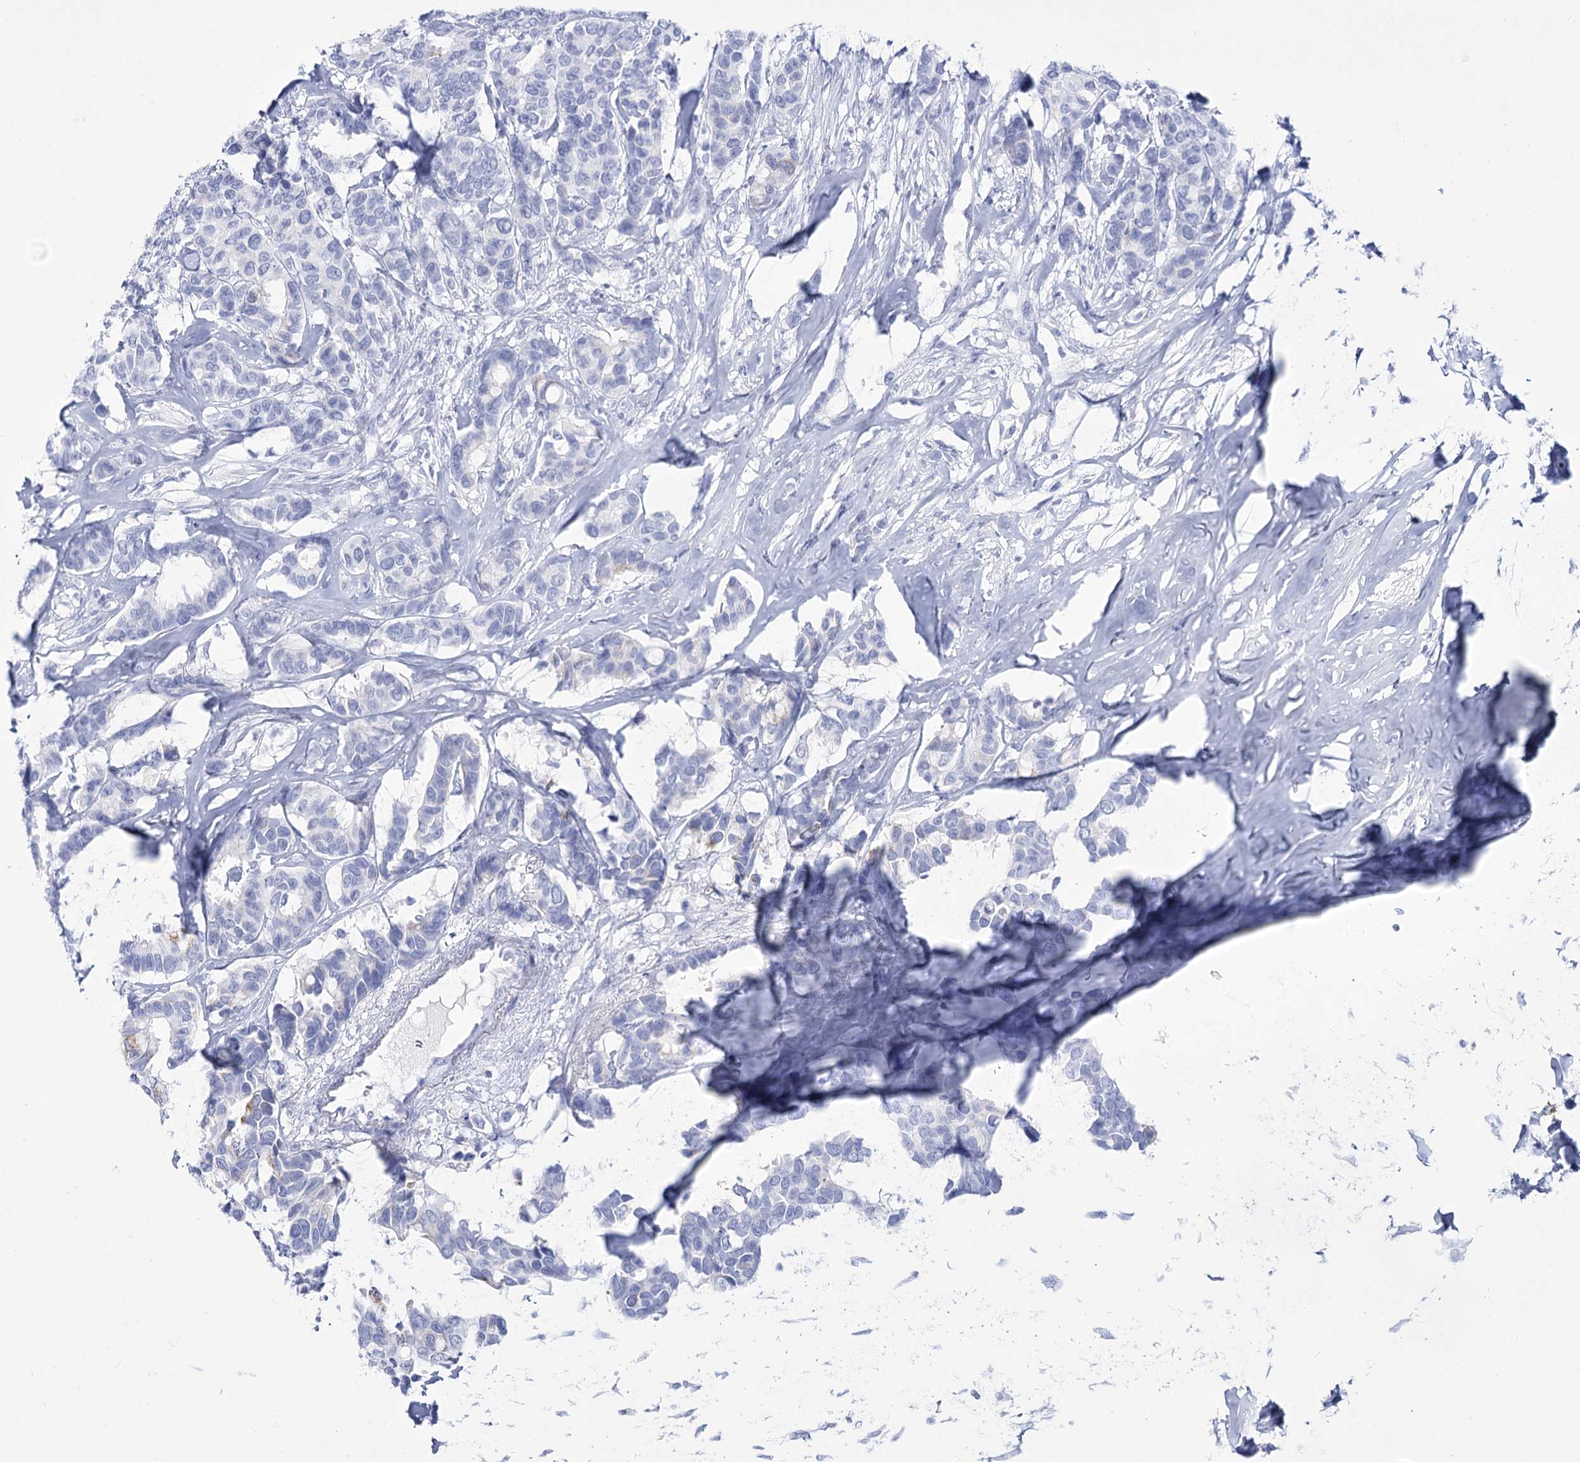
{"staining": {"intensity": "negative", "quantity": "none", "location": "none"}, "tissue": "breast cancer", "cell_type": "Tumor cells", "image_type": "cancer", "snomed": [{"axis": "morphology", "description": "Duct carcinoma"}, {"axis": "topography", "description": "Breast"}], "caption": "The immunohistochemistry (IHC) histopathology image has no significant positivity in tumor cells of intraductal carcinoma (breast) tissue. Brightfield microscopy of immunohistochemistry stained with DAB (brown) and hematoxylin (blue), captured at high magnification.", "gene": "RNF186", "patient": {"sex": "female", "age": 87}}